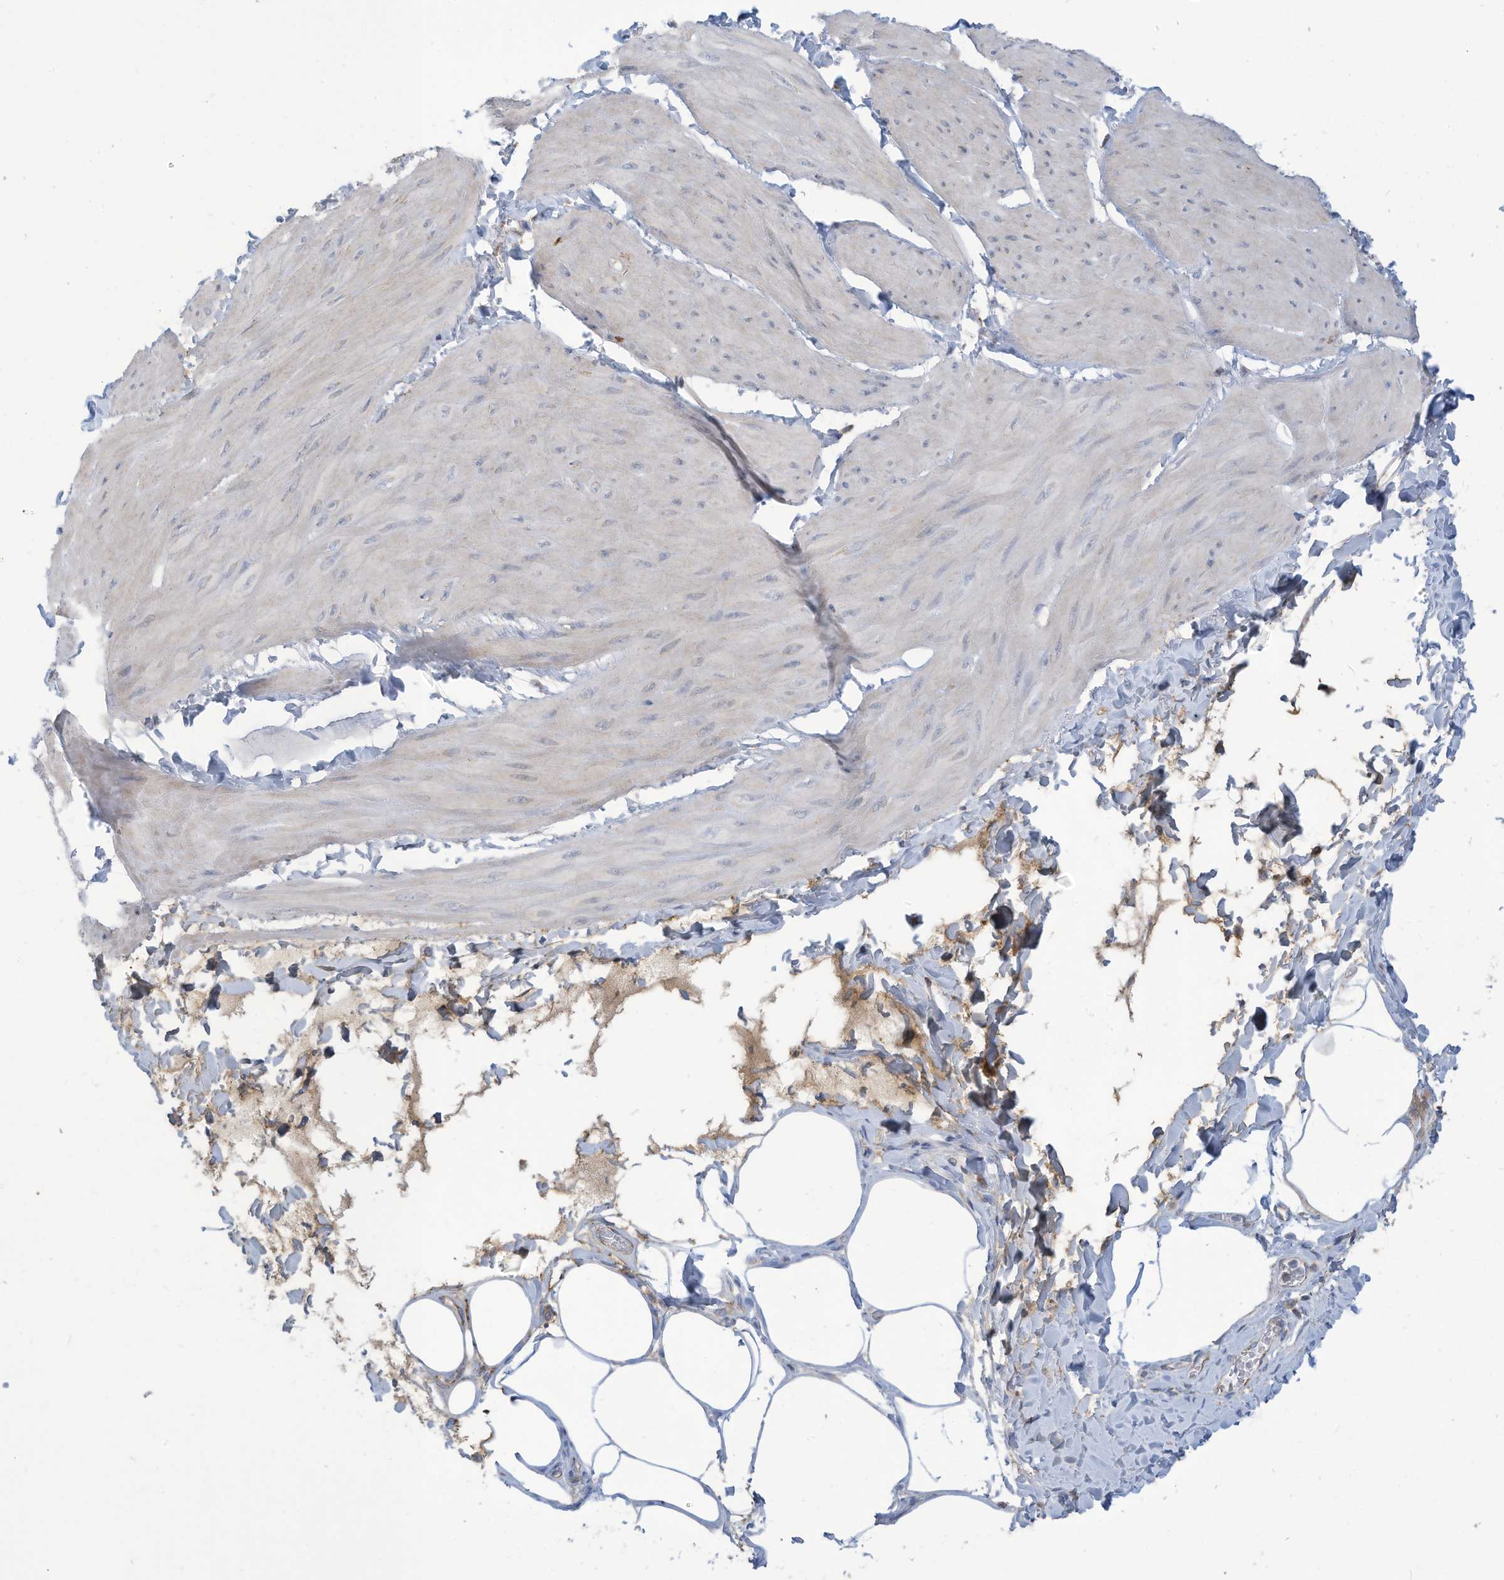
{"staining": {"intensity": "weak", "quantity": "<25%", "location": "cytoplasmic/membranous"}, "tissue": "smooth muscle", "cell_type": "Smooth muscle cells", "image_type": "normal", "snomed": [{"axis": "morphology", "description": "Urothelial carcinoma, High grade"}, {"axis": "topography", "description": "Urinary bladder"}], "caption": "Unremarkable smooth muscle was stained to show a protein in brown. There is no significant staining in smooth muscle cells. The staining is performed using DAB brown chromogen with nuclei counter-stained in using hematoxylin.", "gene": "NLN", "patient": {"sex": "male", "age": 46}}